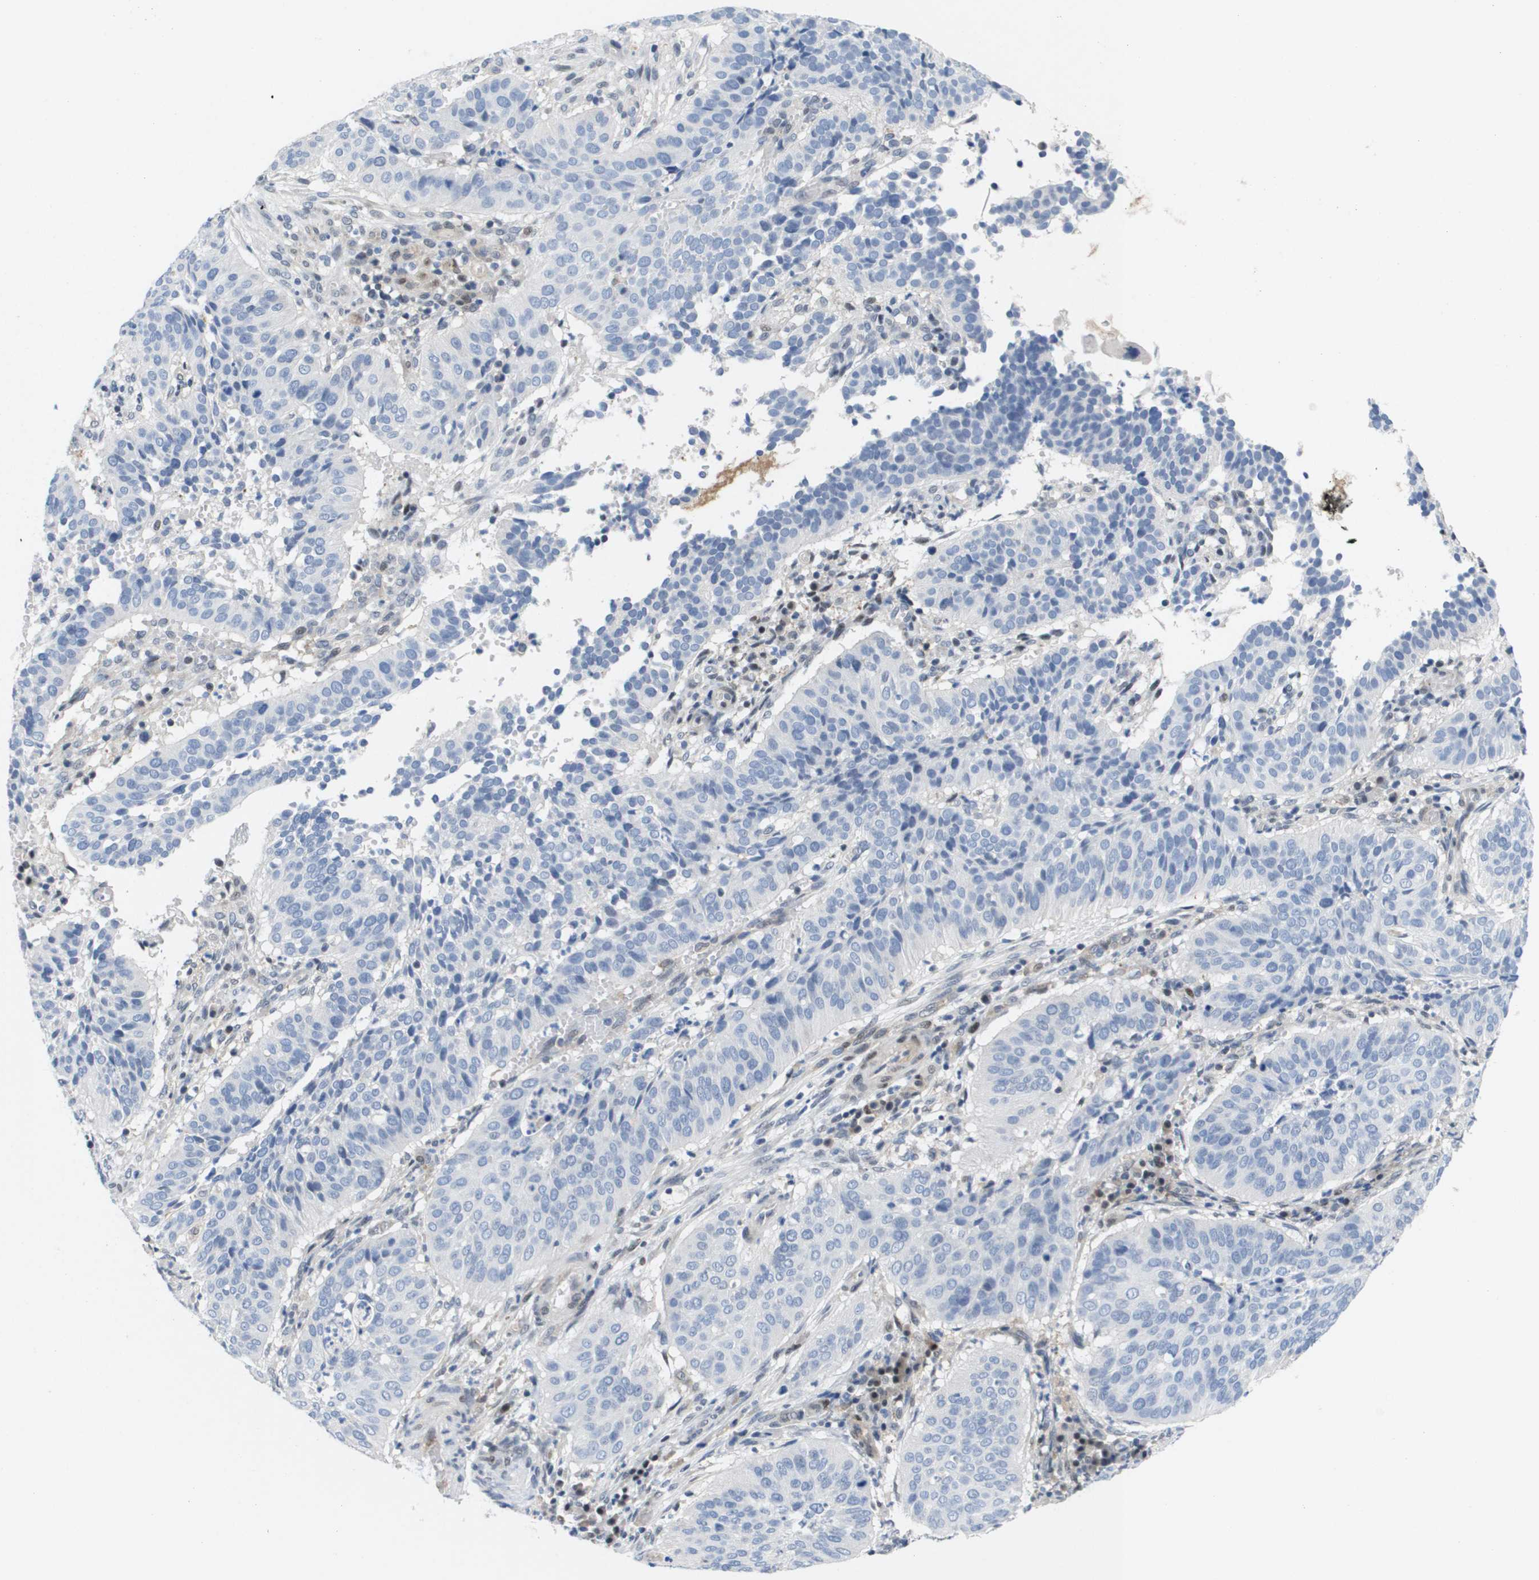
{"staining": {"intensity": "negative", "quantity": "none", "location": "none"}, "tissue": "cervical cancer", "cell_type": "Tumor cells", "image_type": "cancer", "snomed": [{"axis": "morphology", "description": "Normal tissue, NOS"}, {"axis": "morphology", "description": "Squamous cell carcinoma, NOS"}, {"axis": "topography", "description": "Cervix"}], "caption": "Immunohistochemistry of human cervical cancer (squamous cell carcinoma) displays no expression in tumor cells. Nuclei are stained in blue.", "gene": "FKBP4", "patient": {"sex": "female", "age": 39}}